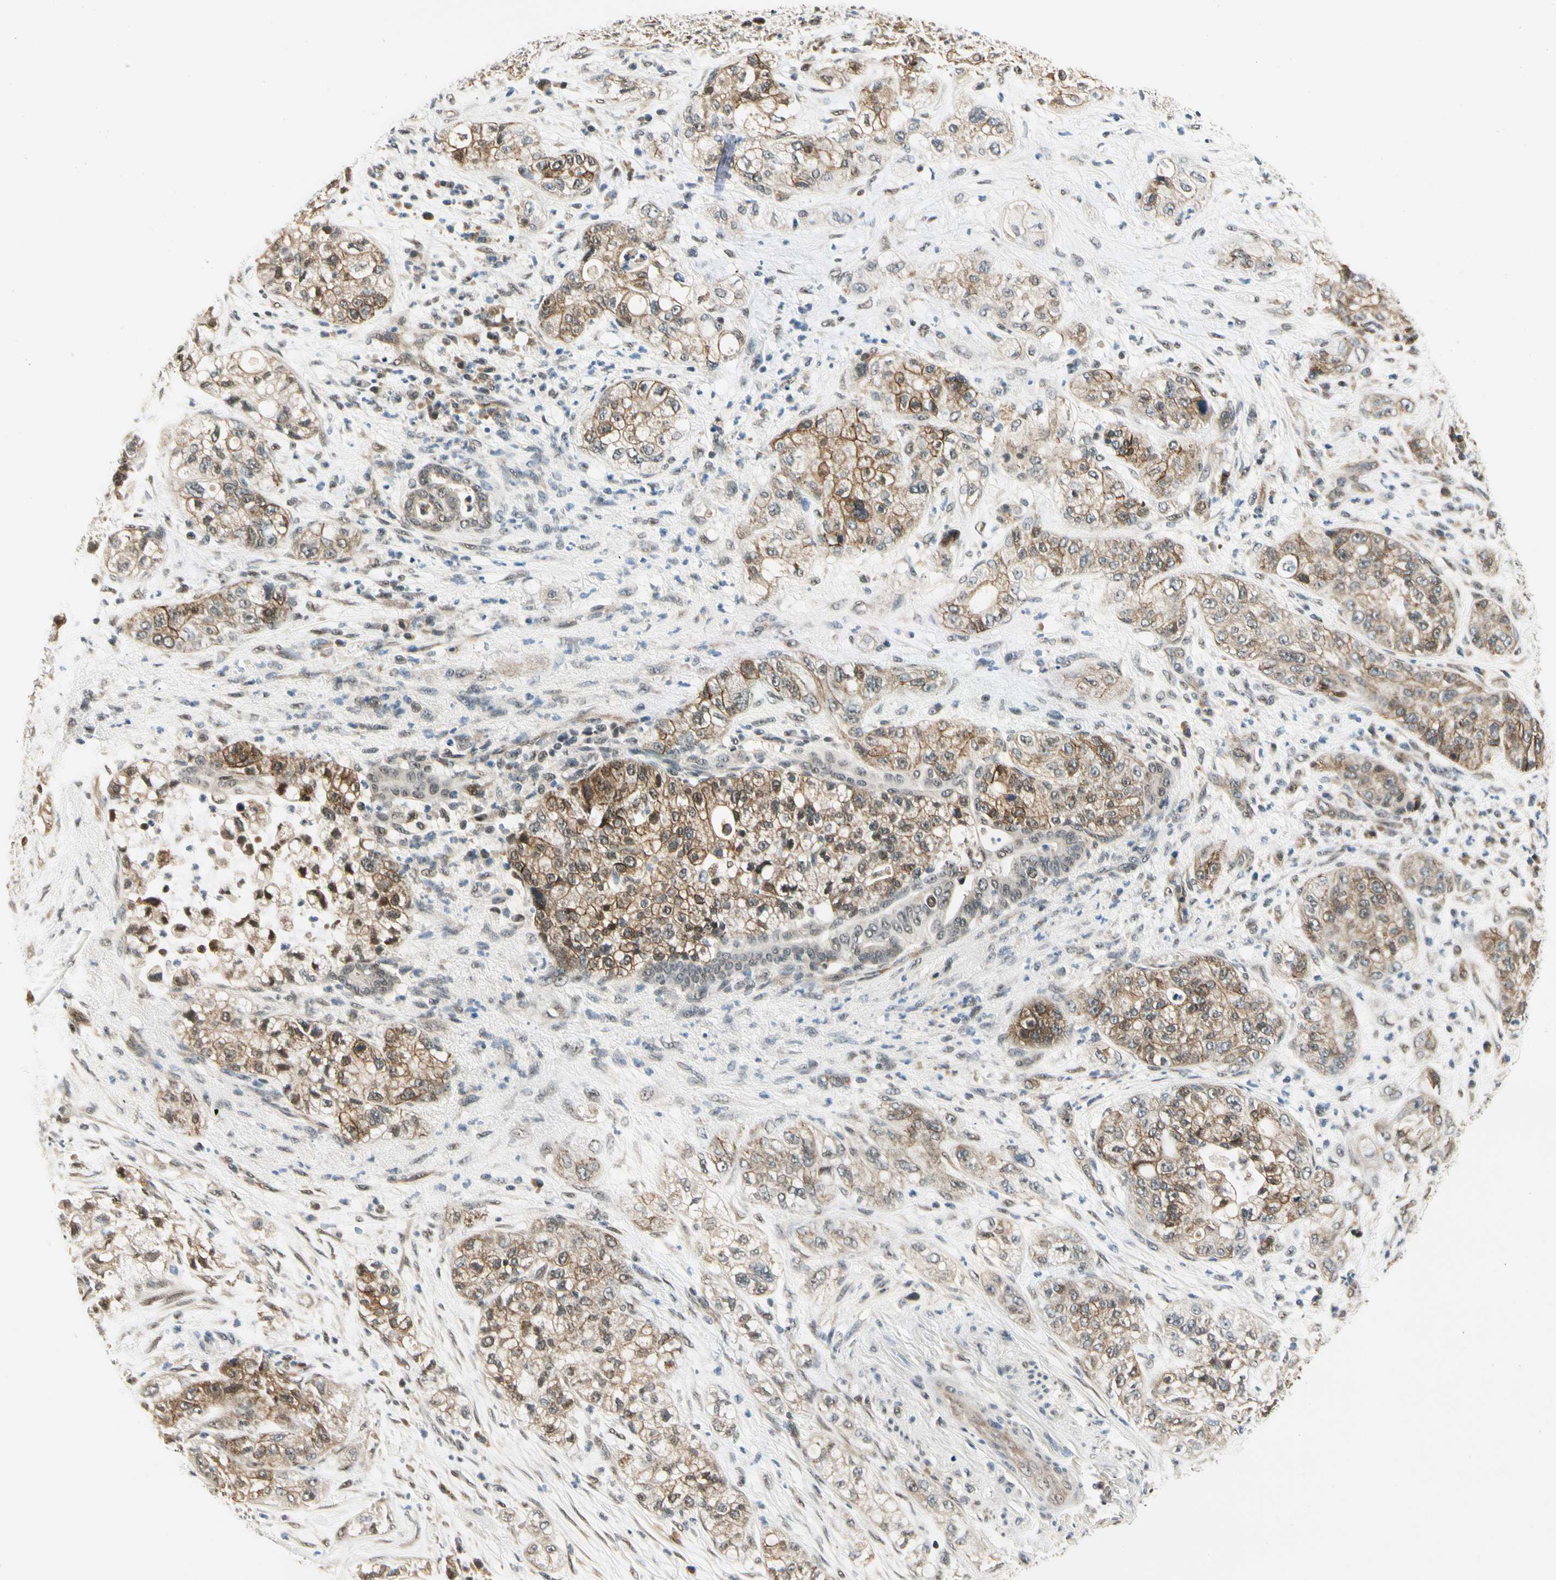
{"staining": {"intensity": "moderate", "quantity": ">75%", "location": "cytoplasmic/membranous"}, "tissue": "pancreatic cancer", "cell_type": "Tumor cells", "image_type": "cancer", "snomed": [{"axis": "morphology", "description": "Adenocarcinoma, NOS"}, {"axis": "topography", "description": "Pancreas"}], "caption": "Moderate cytoplasmic/membranous staining for a protein is appreciated in about >75% of tumor cells of adenocarcinoma (pancreatic) using immunohistochemistry (IHC).", "gene": "PDK2", "patient": {"sex": "female", "age": 78}}